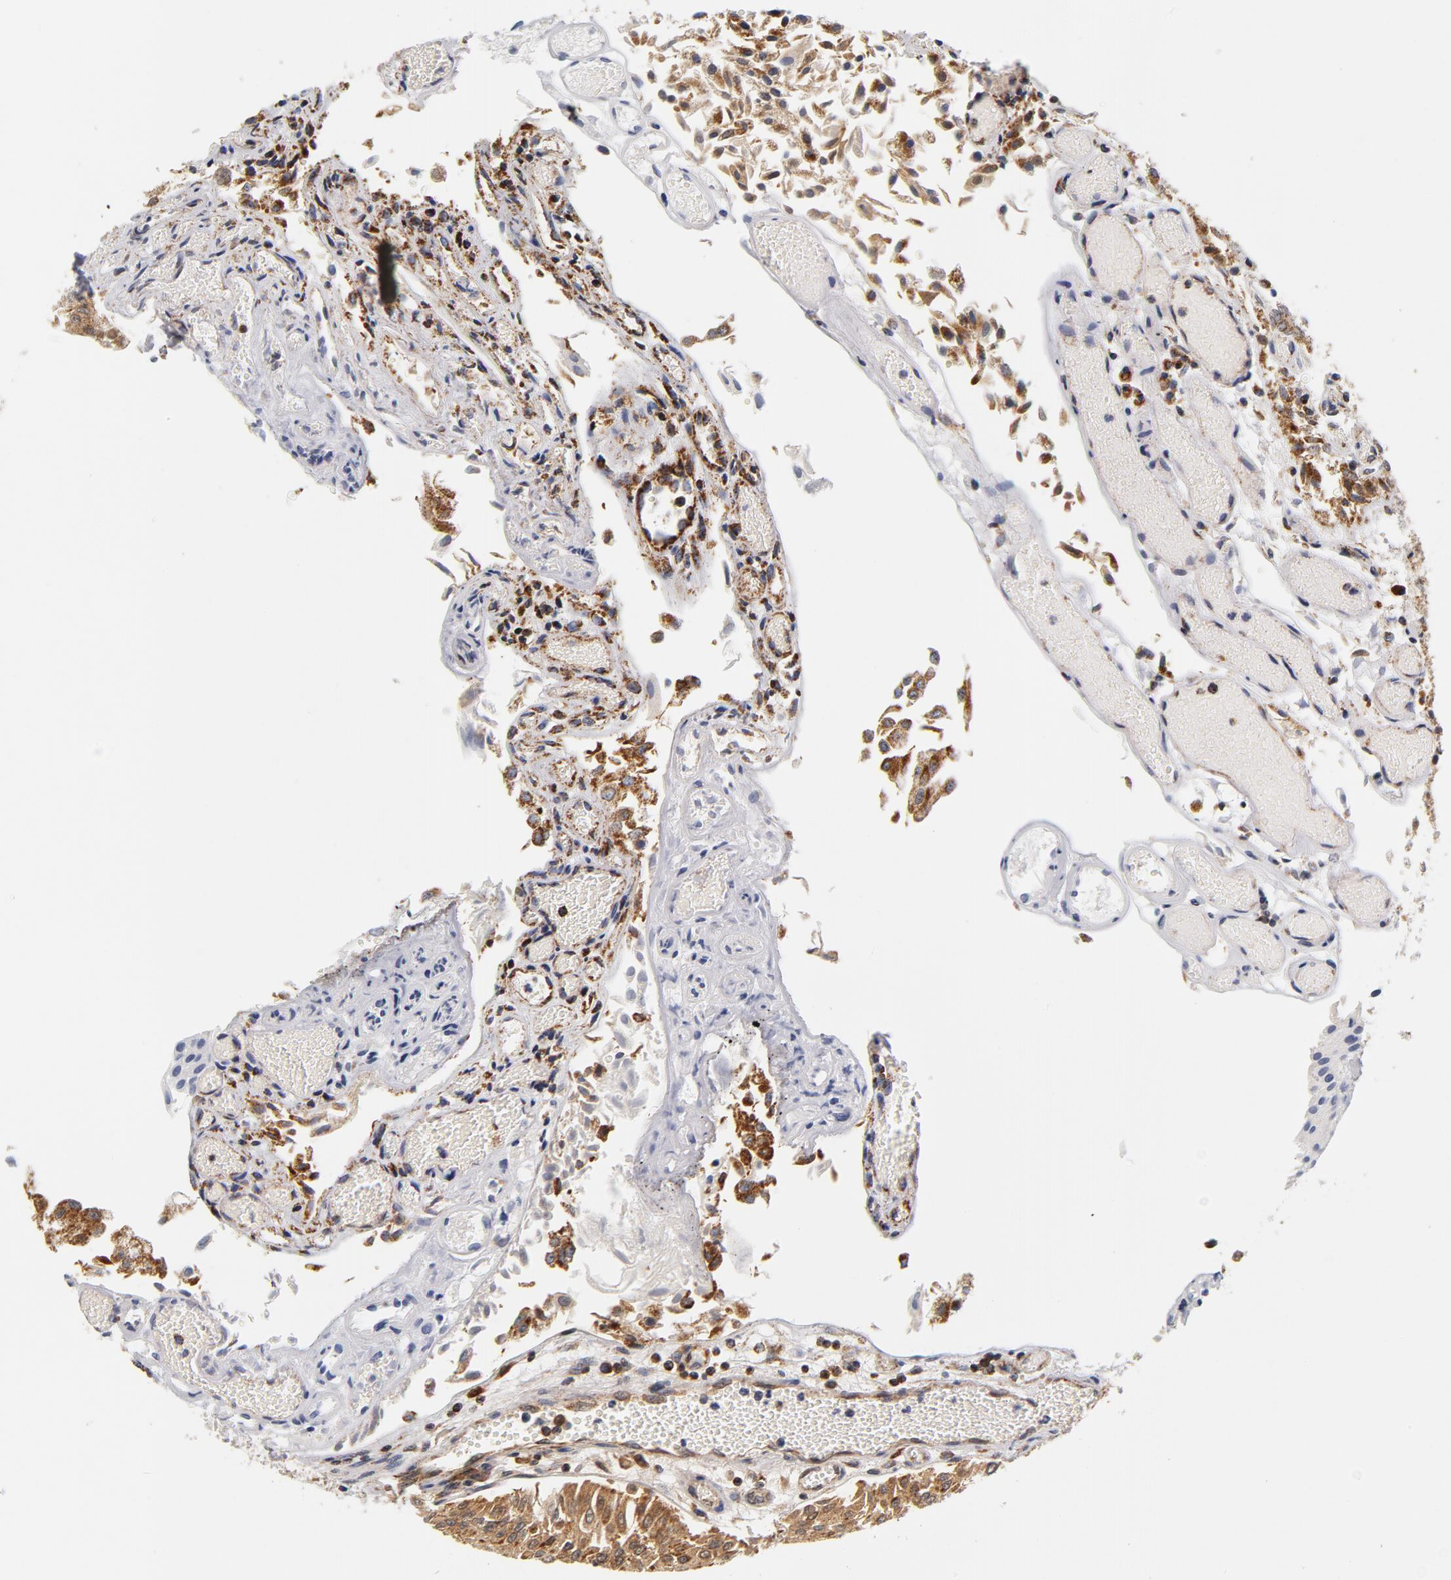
{"staining": {"intensity": "moderate", "quantity": ">75%", "location": "cytoplasmic/membranous"}, "tissue": "urothelial cancer", "cell_type": "Tumor cells", "image_type": "cancer", "snomed": [{"axis": "morphology", "description": "Urothelial carcinoma, Low grade"}, {"axis": "topography", "description": "Urinary bladder"}], "caption": "This image shows immunohistochemistry staining of urothelial cancer, with medium moderate cytoplasmic/membranous expression in approximately >75% of tumor cells.", "gene": "ECHS1", "patient": {"sex": "male", "age": 86}}